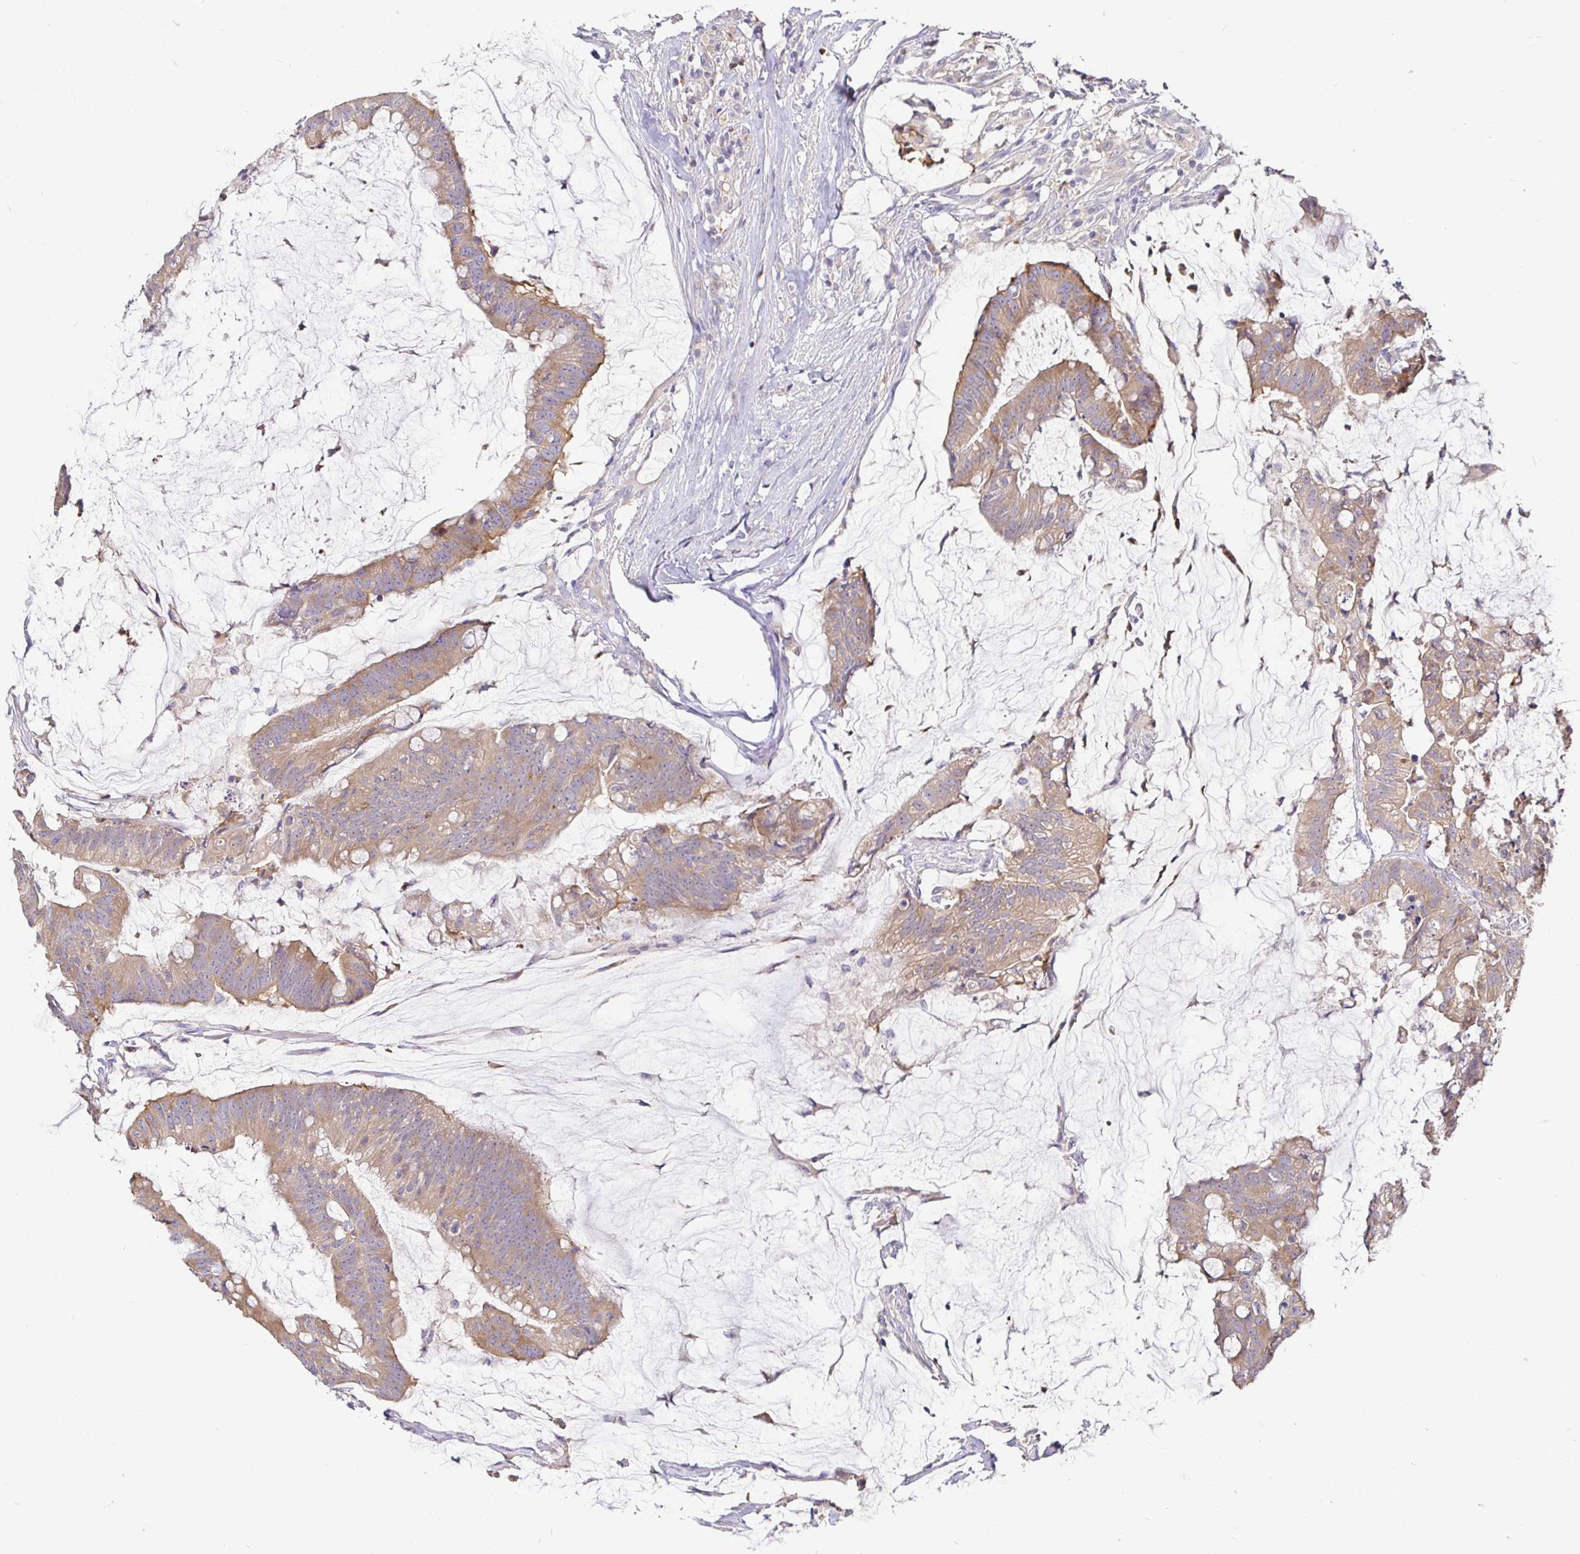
{"staining": {"intensity": "weak", "quantity": ">75%", "location": "cytoplasmic/membranous"}, "tissue": "colorectal cancer", "cell_type": "Tumor cells", "image_type": "cancer", "snomed": [{"axis": "morphology", "description": "Adenocarcinoma, NOS"}, {"axis": "topography", "description": "Colon"}], "caption": "A brown stain shows weak cytoplasmic/membranous positivity of a protein in human colorectal cancer tumor cells. (brown staining indicates protein expression, while blue staining denotes nuclei).", "gene": "KIF21A", "patient": {"sex": "male", "age": 62}}